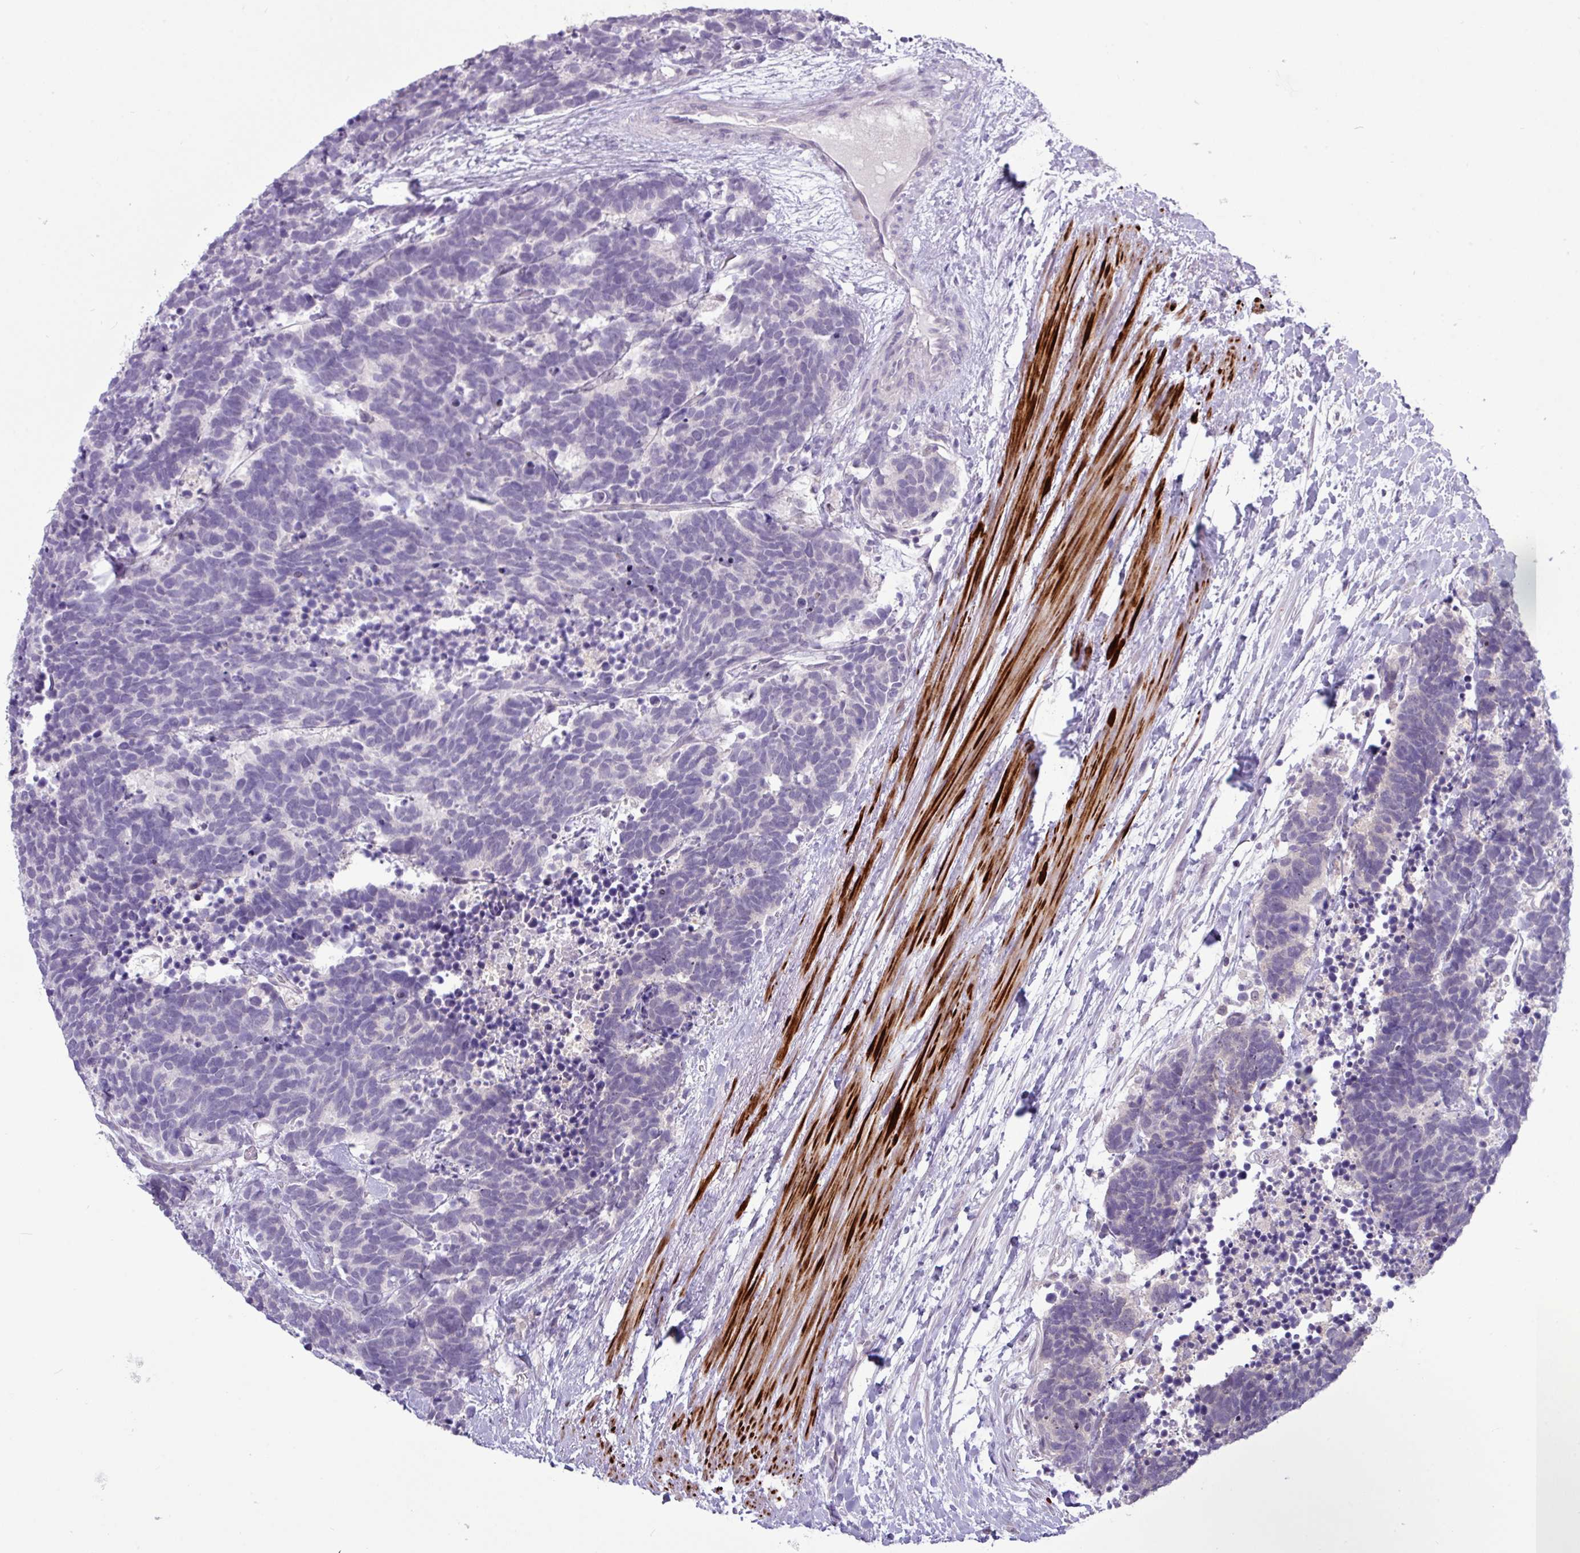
{"staining": {"intensity": "weak", "quantity": "<25%", "location": "cytoplasmic/membranous"}, "tissue": "carcinoid", "cell_type": "Tumor cells", "image_type": "cancer", "snomed": [{"axis": "morphology", "description": "Carcinoma, NOS"}, {"axis": "morphology", "description": "Carcinoid, malignant, NOS"}, {"axis": "topography", "description": "Prostate"}], "caption": "Carcinoma was stained to show a protein in brown. There is no significant positivity in tumor cells.", "gene": "RIPPLY1", "patient": {"sex": "male", "age": 57}}